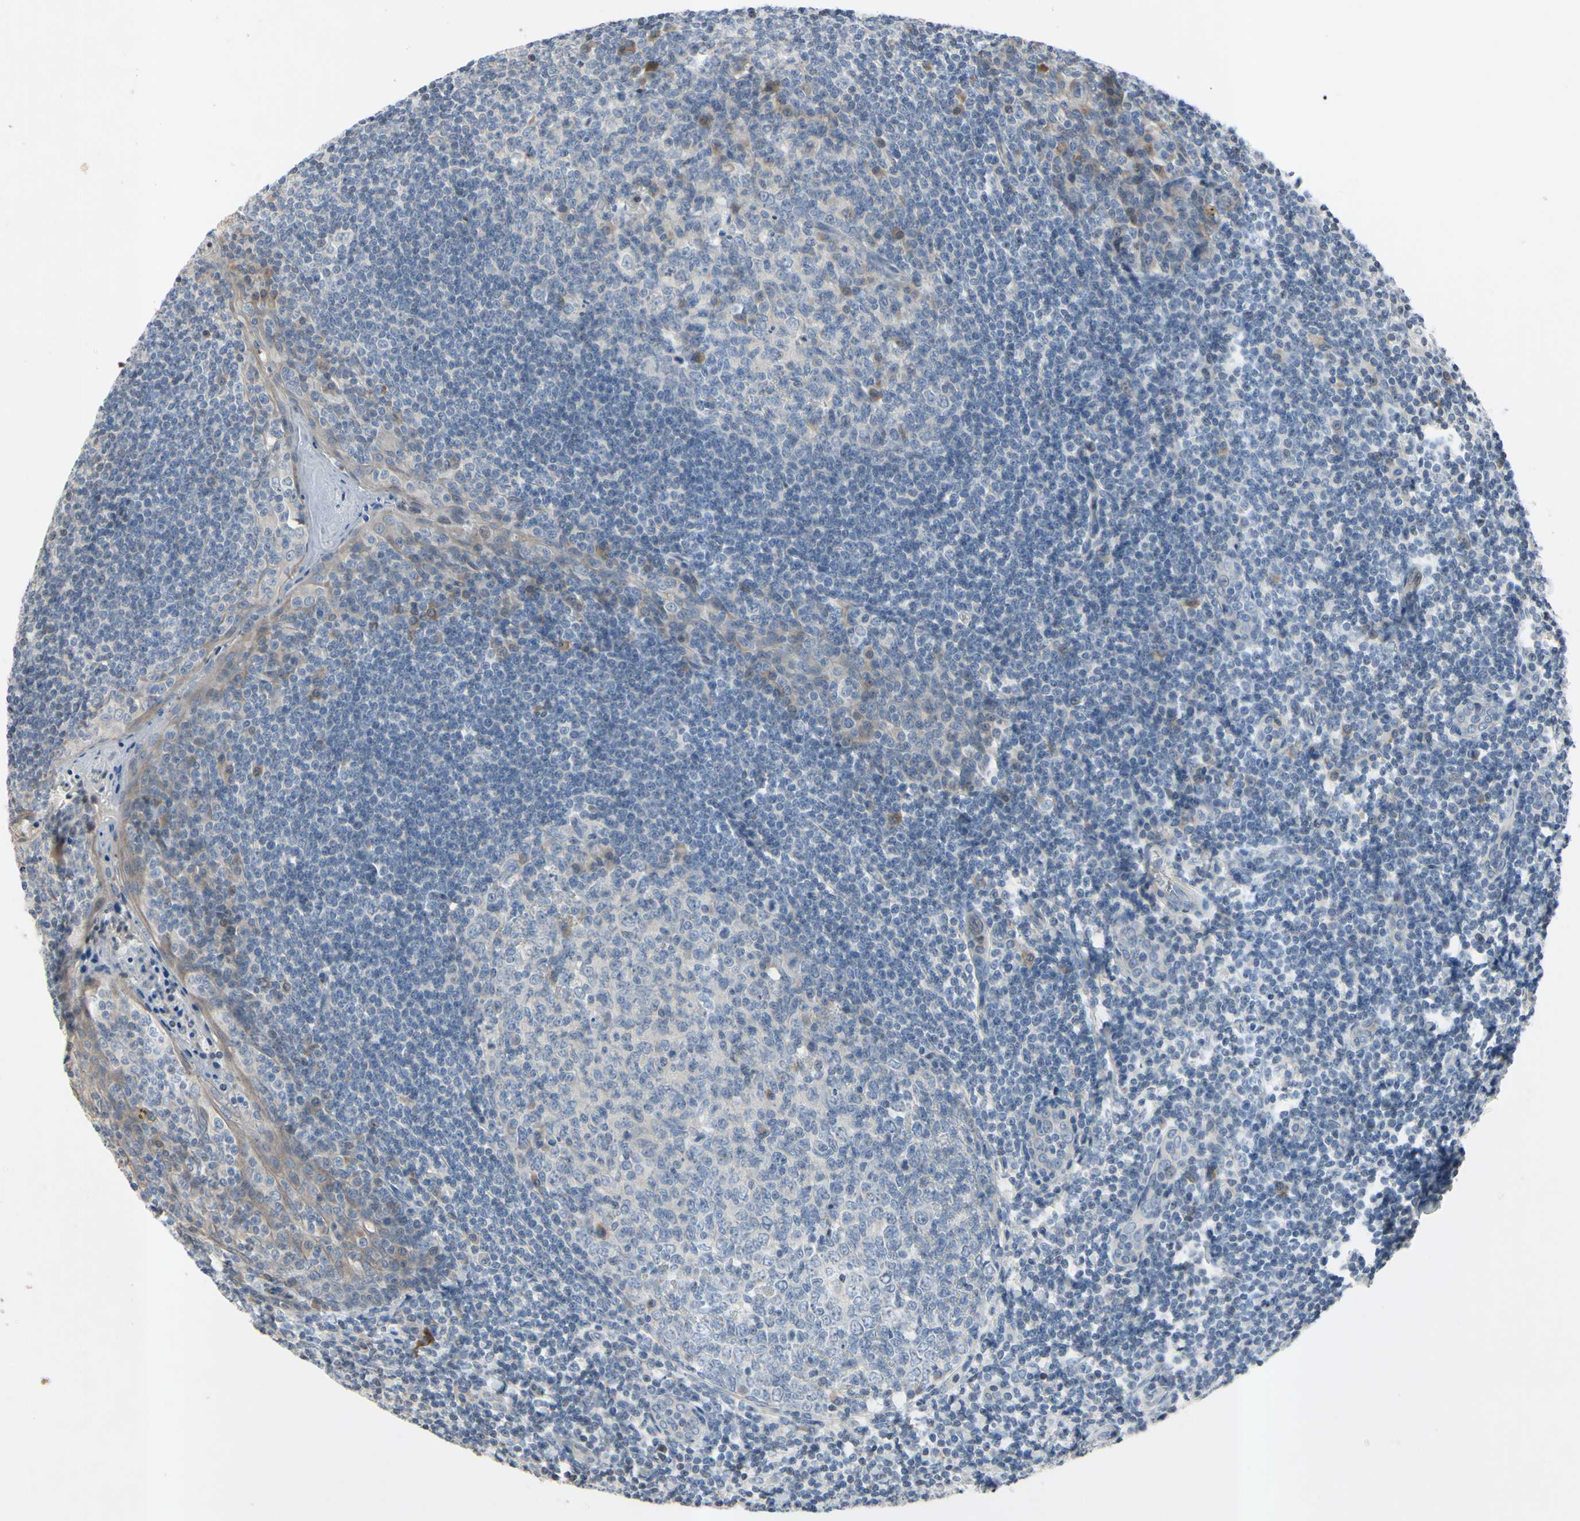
{"staining": {"intensity": "moderate", "quantity": "<25%", "location": "cytoplasmic/membranous"}, "tissue": "tonsil", "cell_type": "Germinal center cells", "image_type": "normal", "snomed": [{"axis": "morphology", "description": "Normal tissue, NOS"}, {"axis": "topography", "description": "Tonsil"}], "caption": "A low amount of moderate cytoplasmic/membranous expression is present in approximately <25% of germinal center cells in unremarkable tonsil. Nuclei are stained in blue.", "gene": "ARG1", "patient": {"sex": "male", "age": 31}}